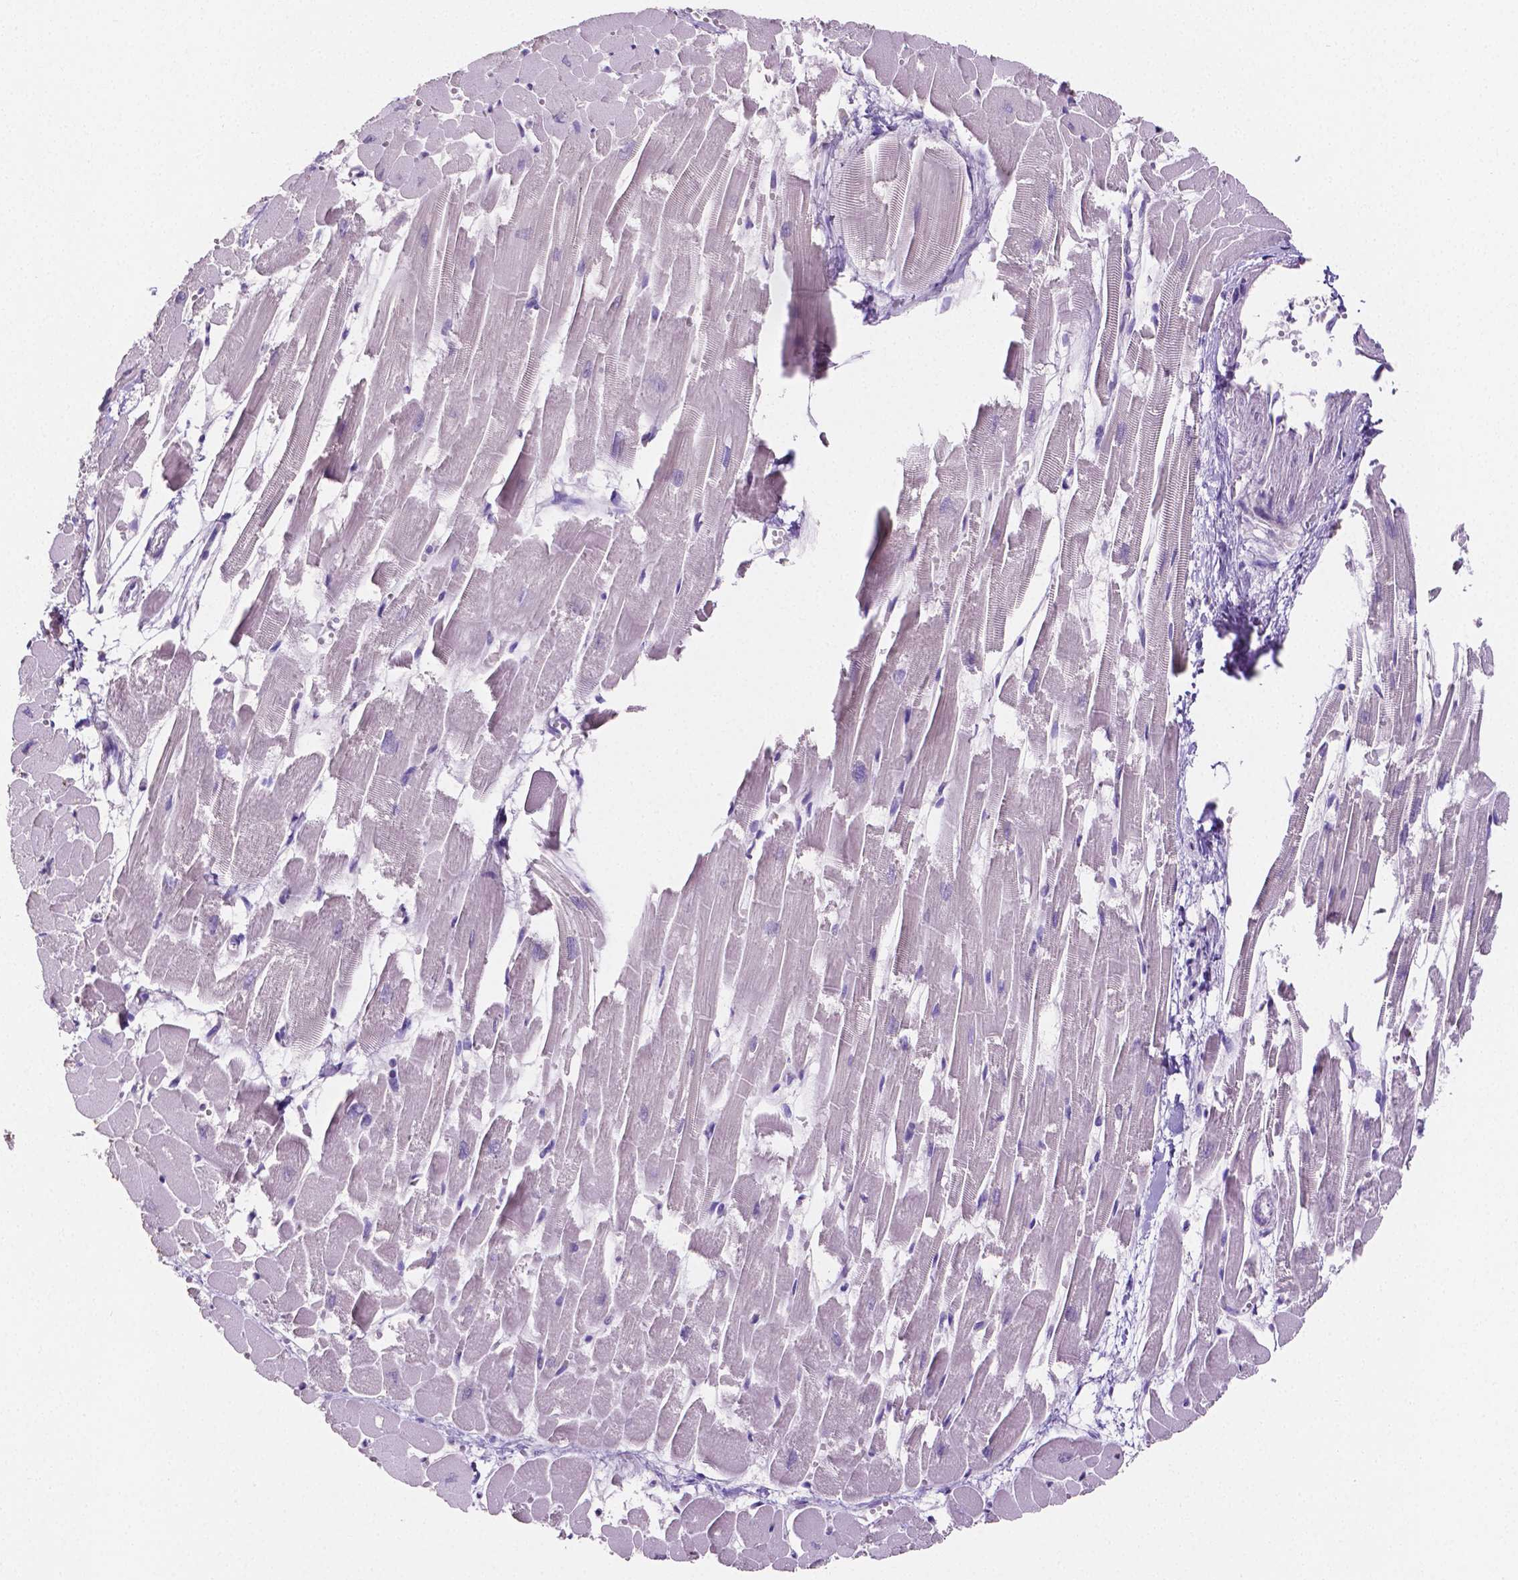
{"staining": {"intensity": "negative", "quantity": "none", "location": "none"}, "tissue": "heart muscle", "cell_type": "Cardiomyocytes", "image_type": "normal", "snomed": [{"axis": "morphology", "description": "Normal tissue, NOS"}, {"axis": "topography", "description": "Heart"}], "caption": "An image of heart muscle stained for a protein reveals no brown staining in cardiomyocytes. (Brightfield microscopy of DAB immunohistochemistry (IHC) at high magnification).", "gene": "SLC22A2", "patient": {"sex": "female", "age": 52}}